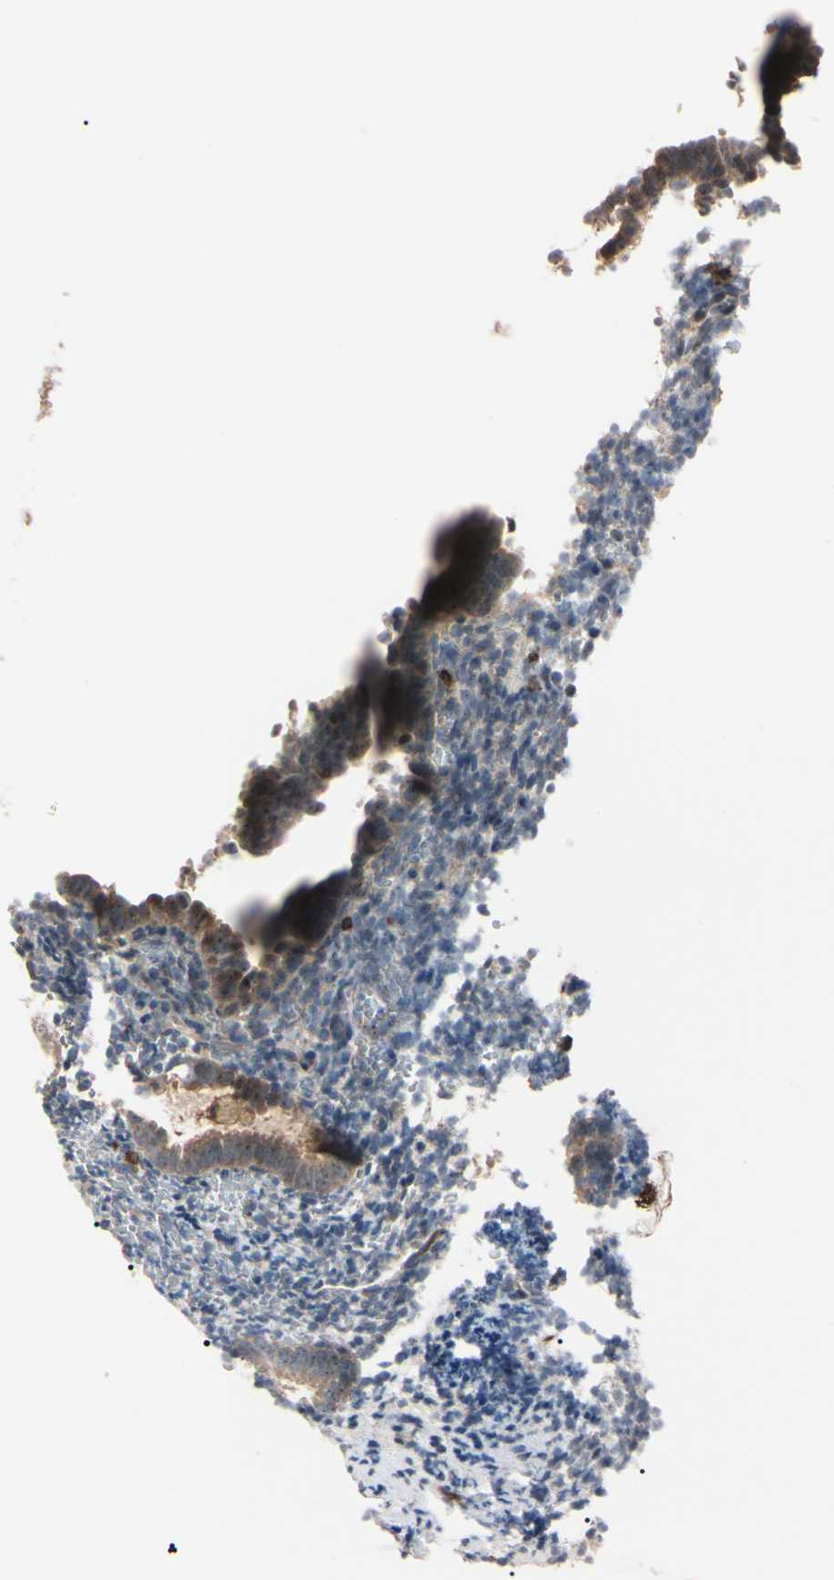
{"staining": {"intensity": "weak", "quantity": "25%-75%", "location": "cytoplasmic/membranous"}, "tissue": "endometrium", "cell_type": "Cells in endometrial stroma", "image_type": "normal", "snomed": [{"axis": "morphology", "description": "Normal tissue, NOS"}, {"axis": "topography", "description": "Endometrium"}], "caption": "Brown immunohistochemical staining in unremarkable endometrium reveals weak cytoplasmic/membranous expression in approximately 25%-75% of cells in endometrial stroma.", "gene": "TRAF5", "patient": {"sex": "female", "age": 51}}